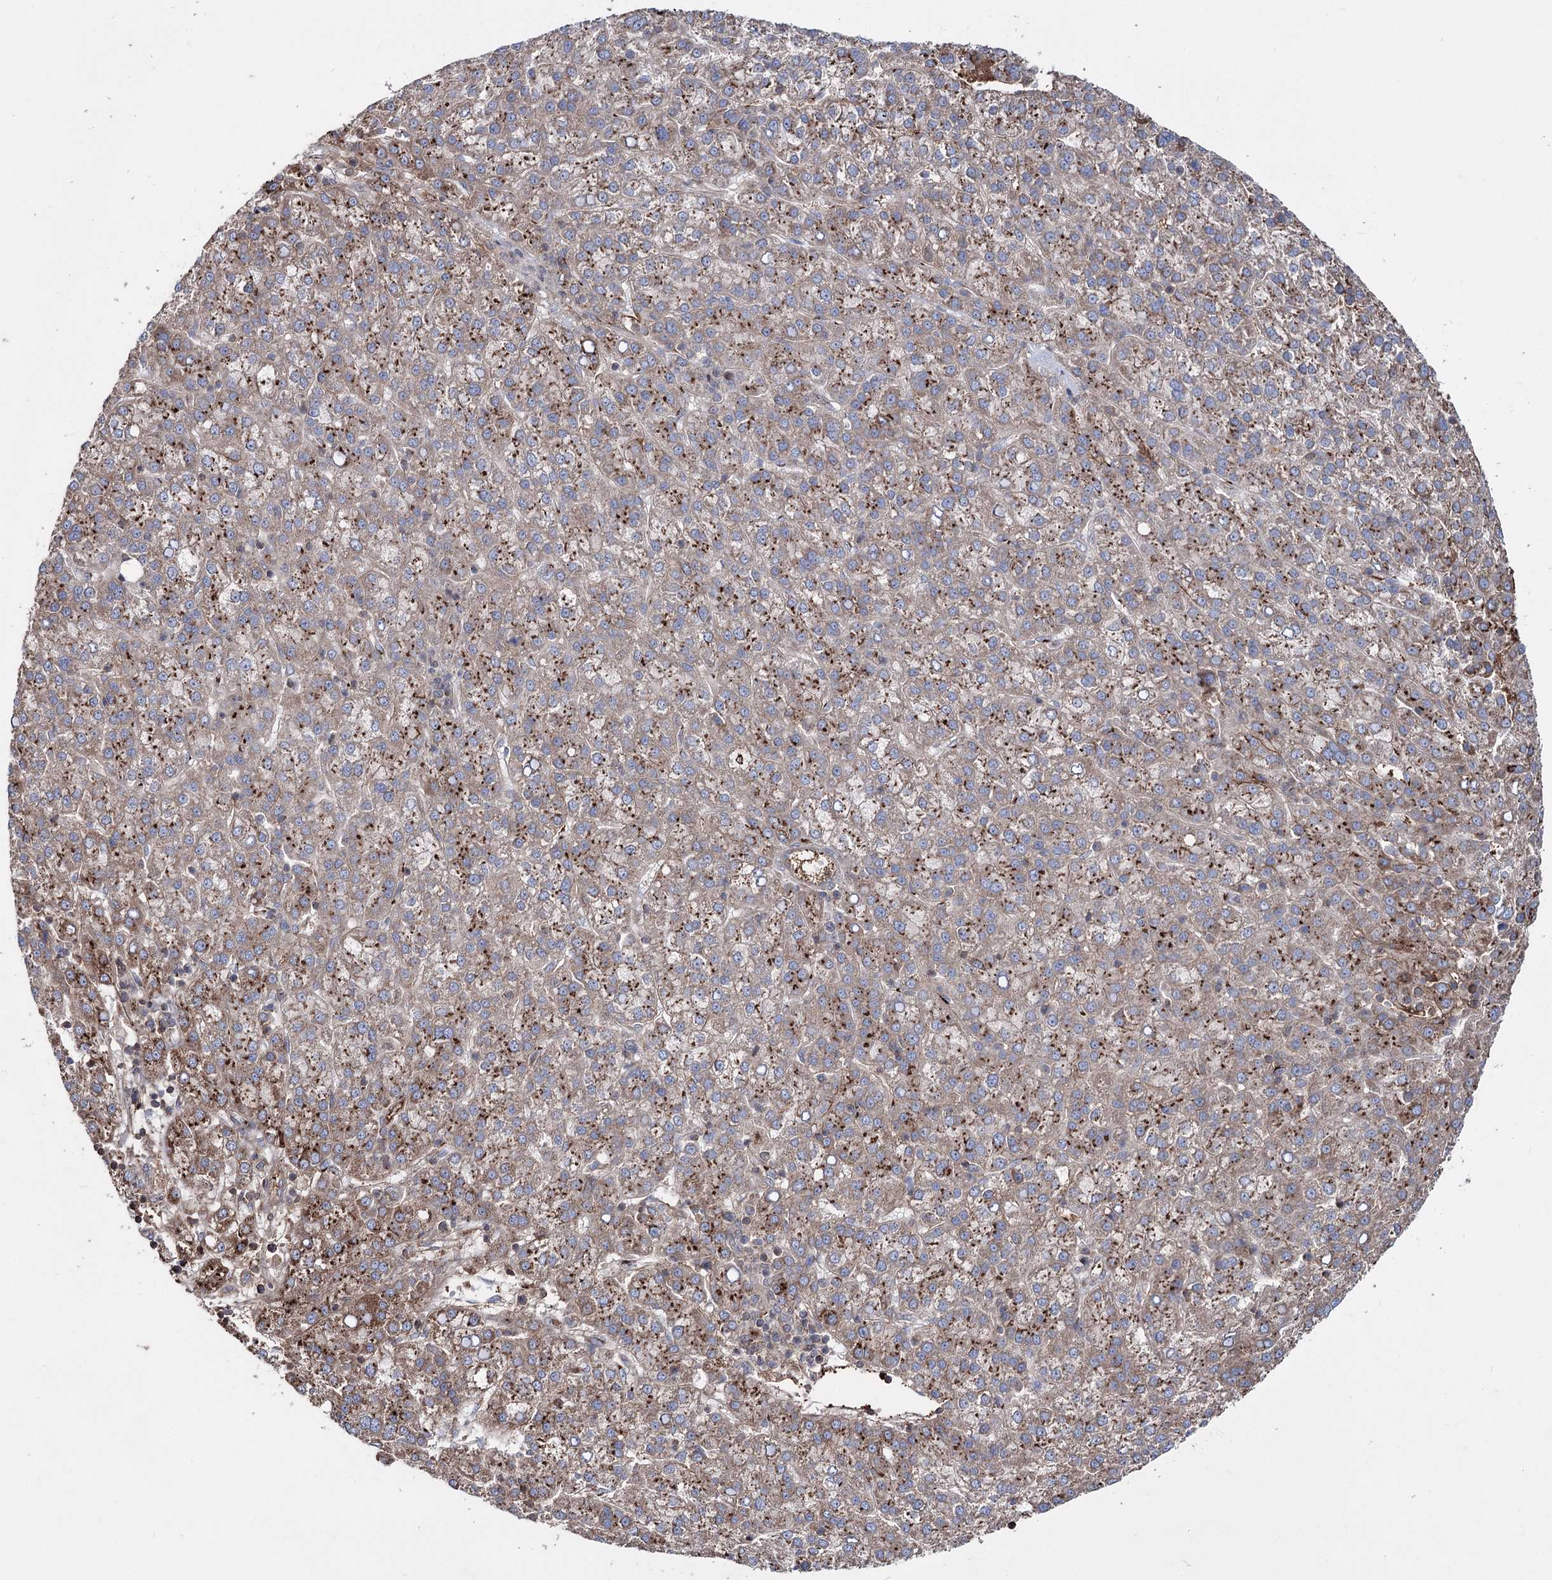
{"staining": {"intensity": "strong", "quantity": "25%-75%", "location": "cytoplasmic/membranous"}, "tissue": "liver cancer", "cell_type": "Tumor cells", "image_type": "cancer", "snomed": [{"axis": "morphology", "description": "Carcinoma, Hepatocellular, NOS"}, {"axis": "topography", "description": "Liver"}], "caption": "Hepatocellular carcinoma (liver) was stained to show a protein in brown. There is high levels of strong cytoplasmic/membranous staining in approximately 25%-75% of tumor cells.", "gene": "ARHGAP20", "patient": {"sex": "female", "age": 58}}